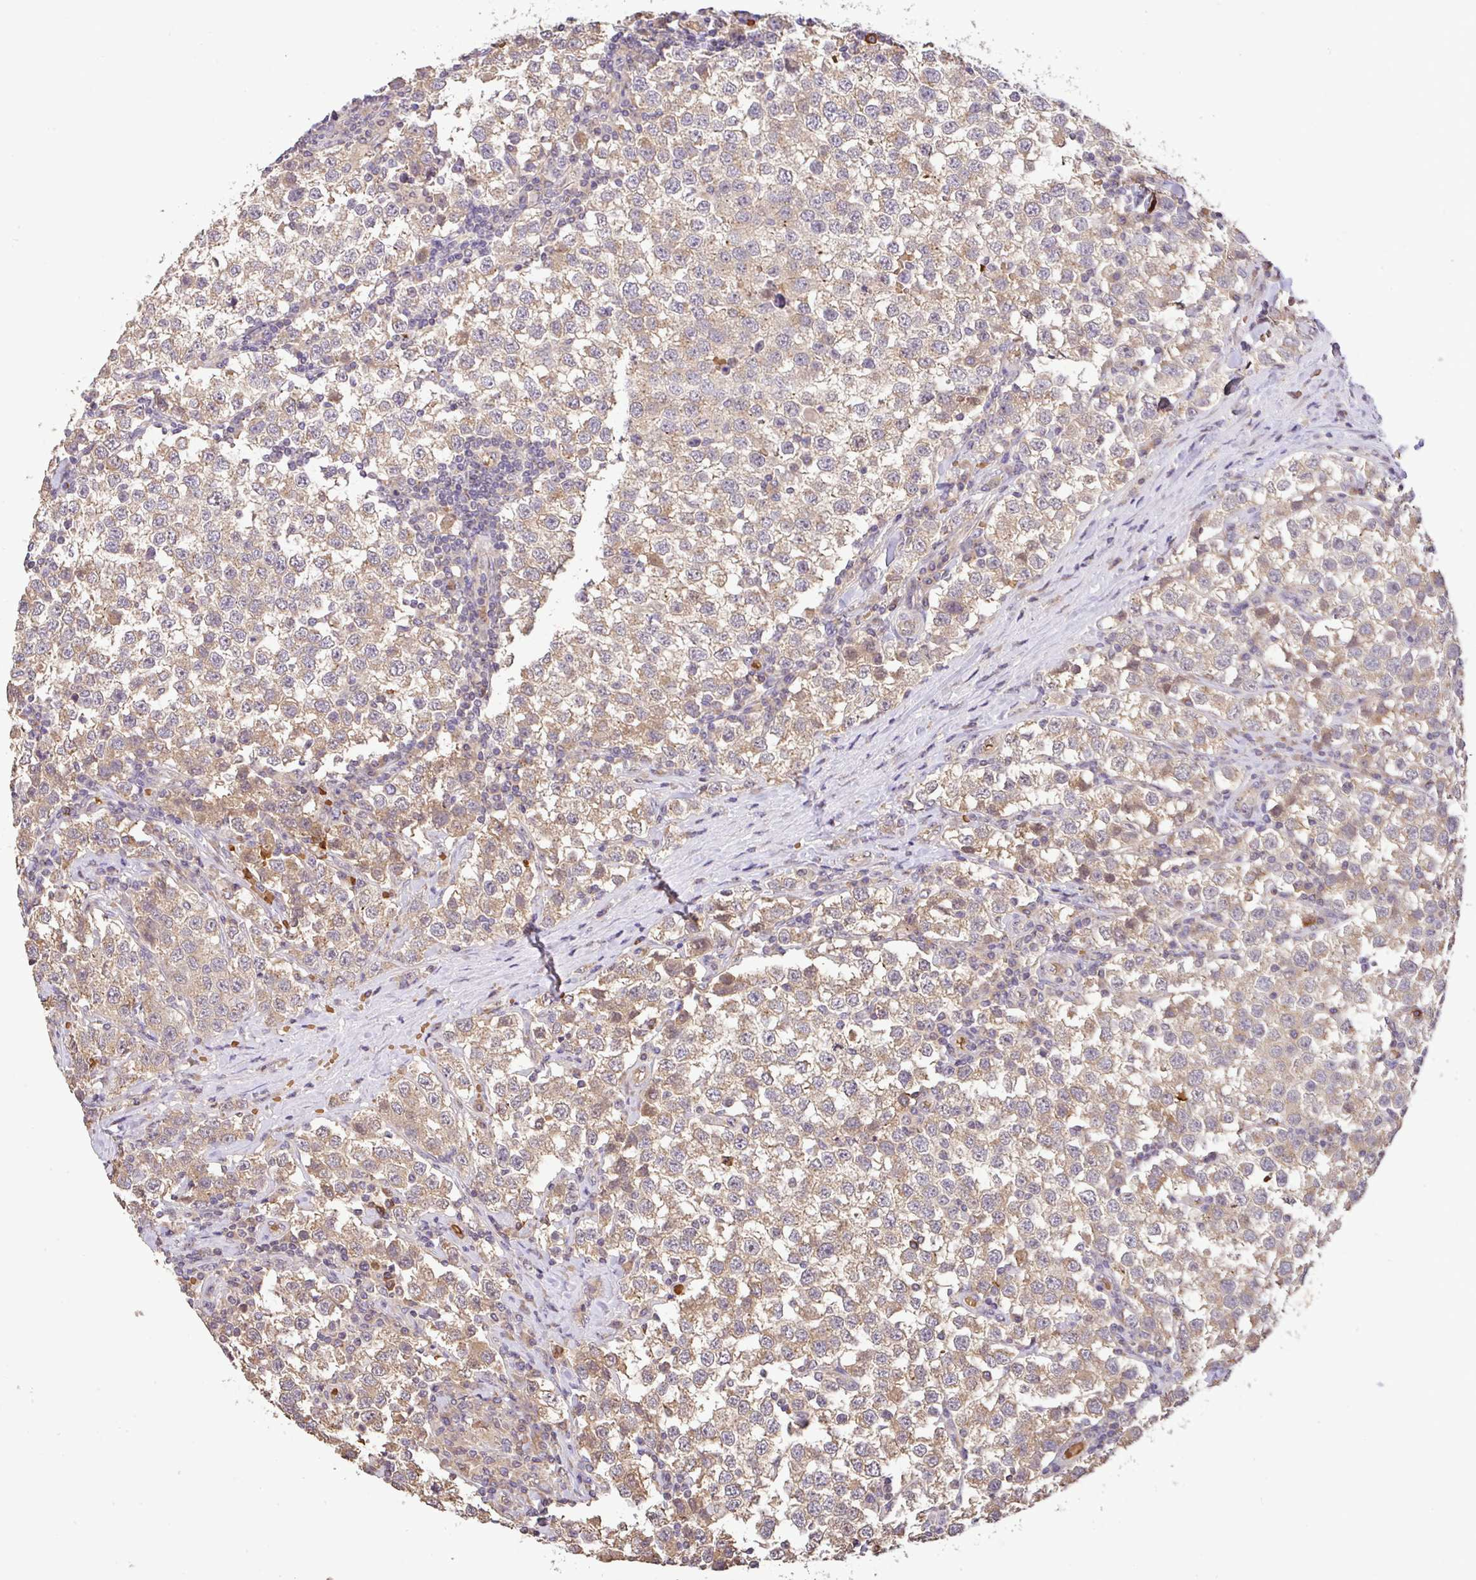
{"staining": {"intensity": "weak", "quantity": ">75%", "location": "cytoplasmic/membranous"}, "tissue": "testis cancer", "cell_type": "Tumor cells", "image_type": "cancer", "snomed": [{"axis": "morphology", "description": "Seminoma, NOS"}, {"axis": "topography", "description": "Testis"}], "caption": "Human testis seminoma stained with a protein marker exhibits weak staining in tumor cells.", "gene": "C1QTNF9B", "patient": {"sex": "male", "age": 34}}